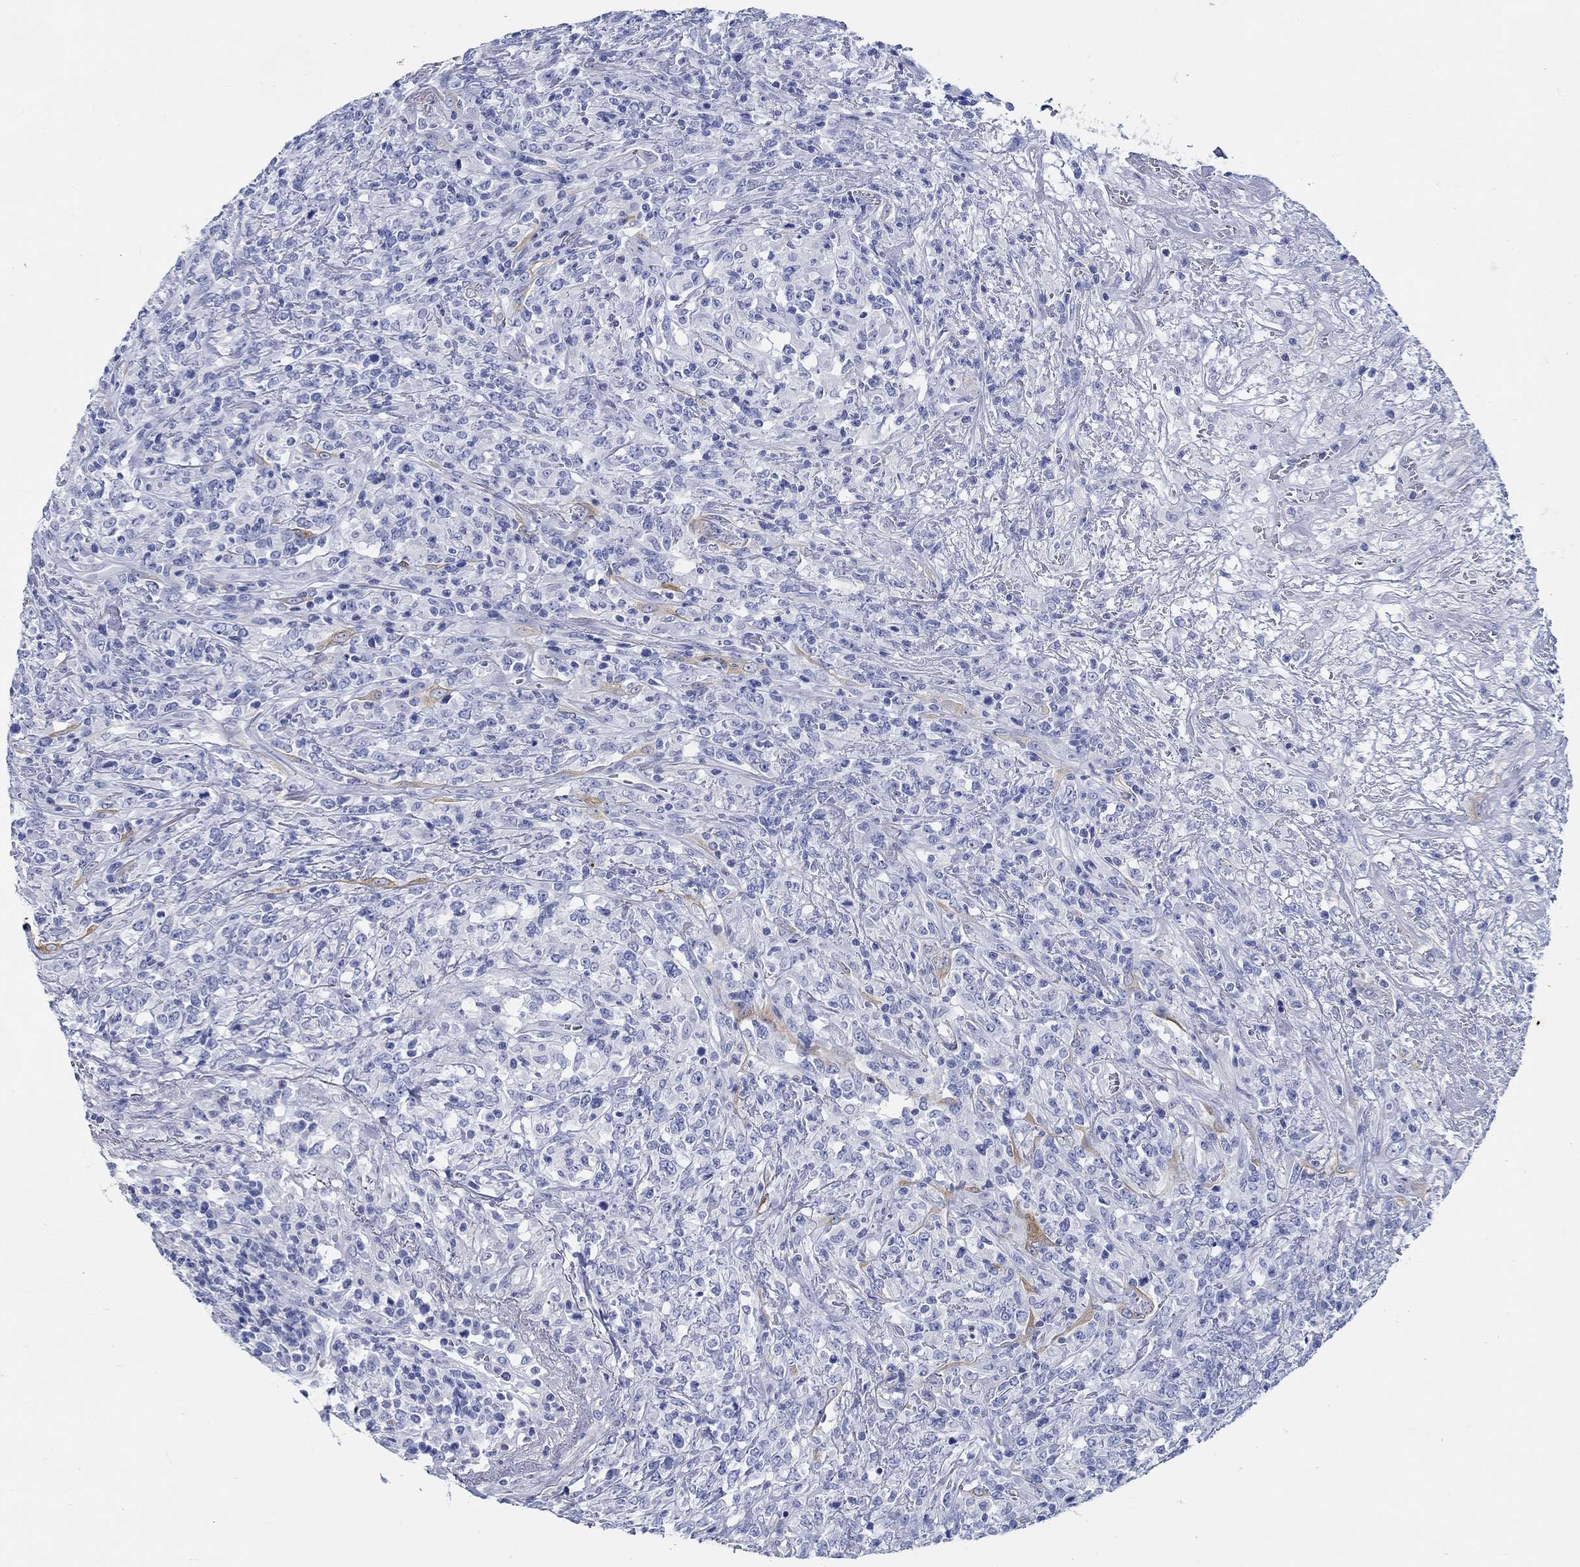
{"staining": {"intensity": "negative", "quantity": "none", "location": "none"}, "tissue": "lymphoma", "cell_type": "Tumor cells", "image_type": "cancer", "snomed": [{"axis": "morphology", "description": "Malignant lymphoma, non-Hodgkin's type, High grade"}, {"axis": "topography", "description": "Lung"}], "caption": "Lymphoma was stained to show a protein in brown. There is no significant expression in tumor cells.", "gene": "FBXO2", "patient": {"sex": "male", "age": 79}}